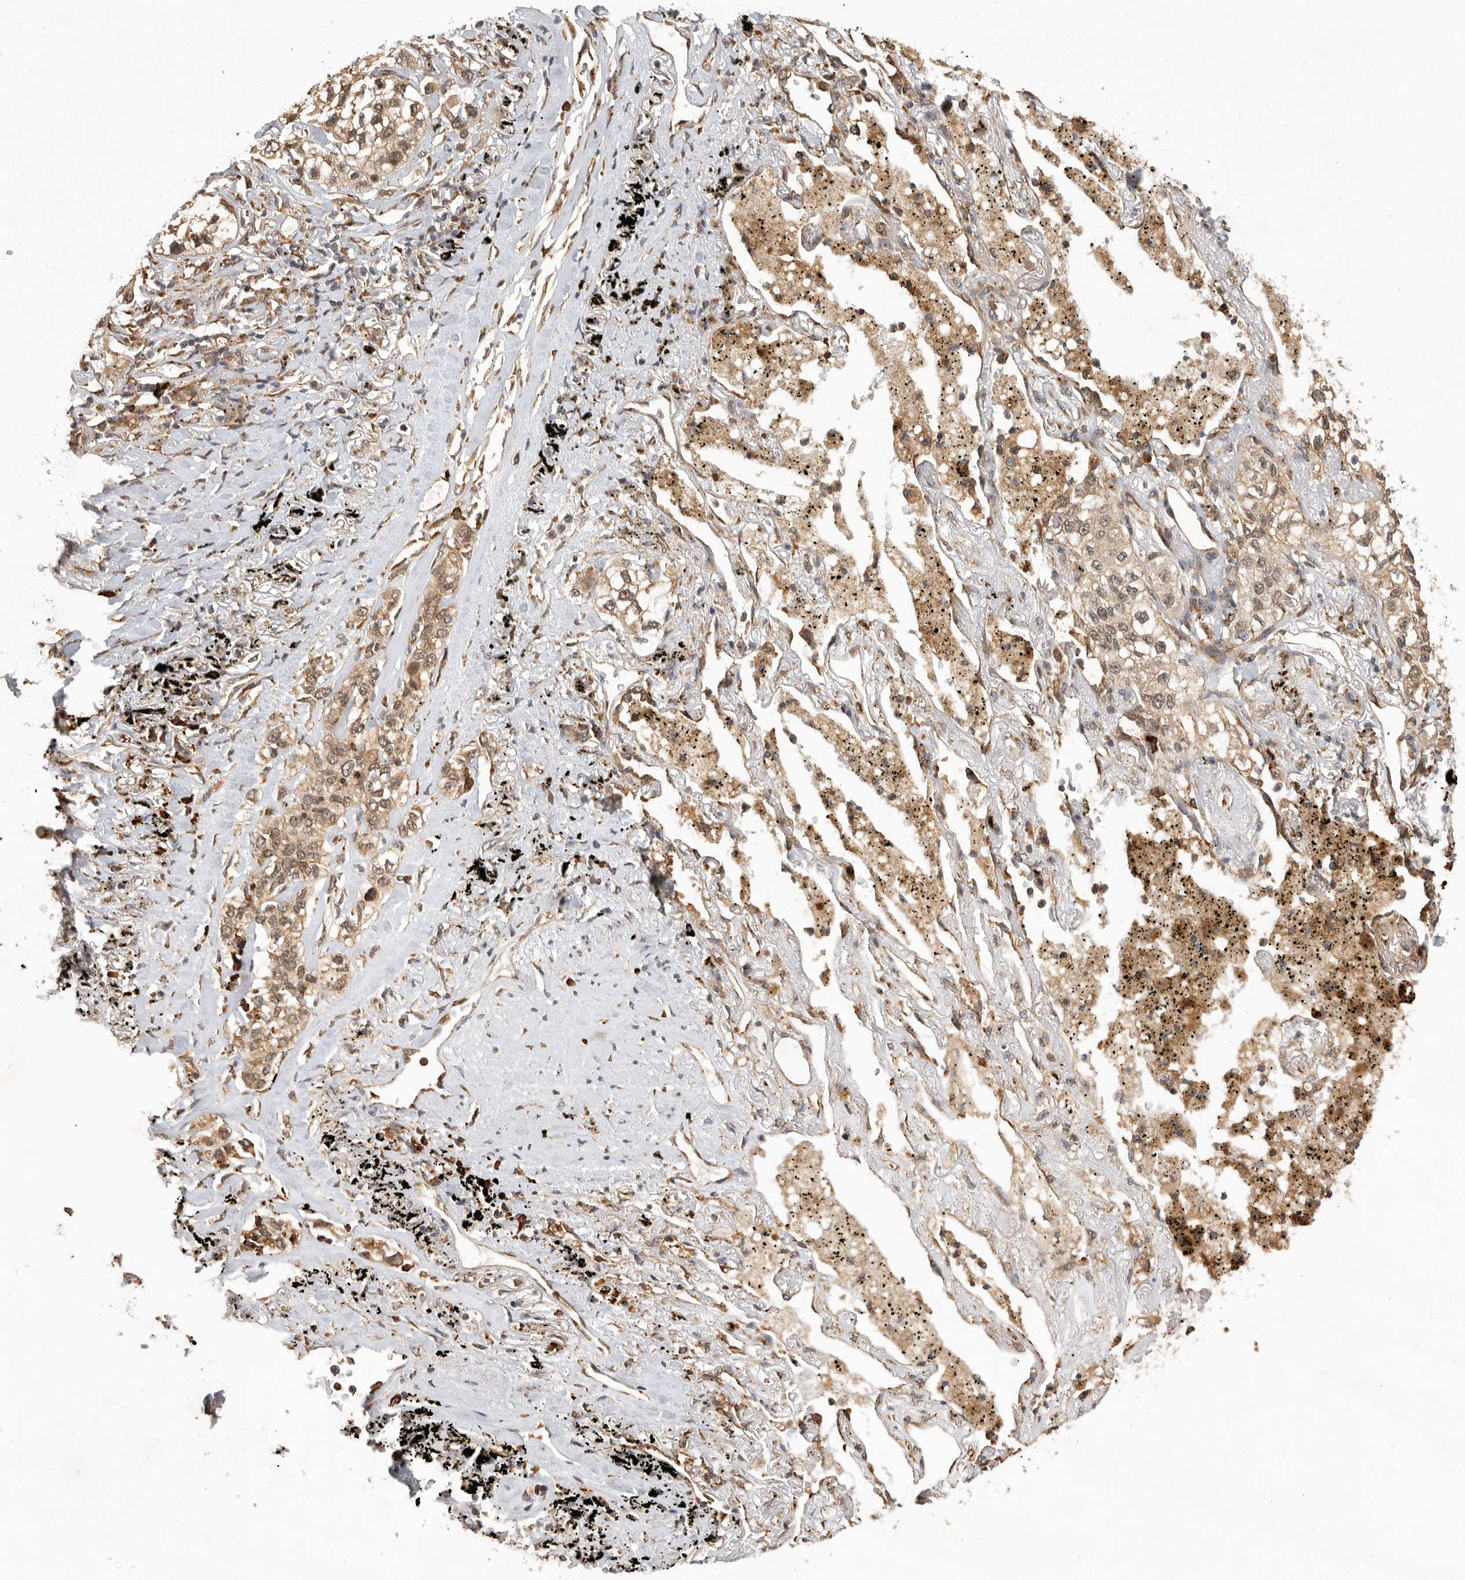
{"staining": {"intensity": "moderate", "quantity": ">75%", "location": "cytoplasmic/membranous,nuclear"}, "tissue": "lung cancer", "cell_type": "Tumor cells", "image_type": "cancer", "snomed": [{"axis": "morphology", "description": "Adenocarcinoma, NOS"}, {"axis": "topography", "description": "Lung"}], "caption": "Human lung cancer stained with a brown dye demonstrates moderate cytoplasmic/membranous and nuclear positive staining in approximately >75% of tumor cells.", "gene": "ZNF83", "patient": {"sex": "male", "age": 63}}